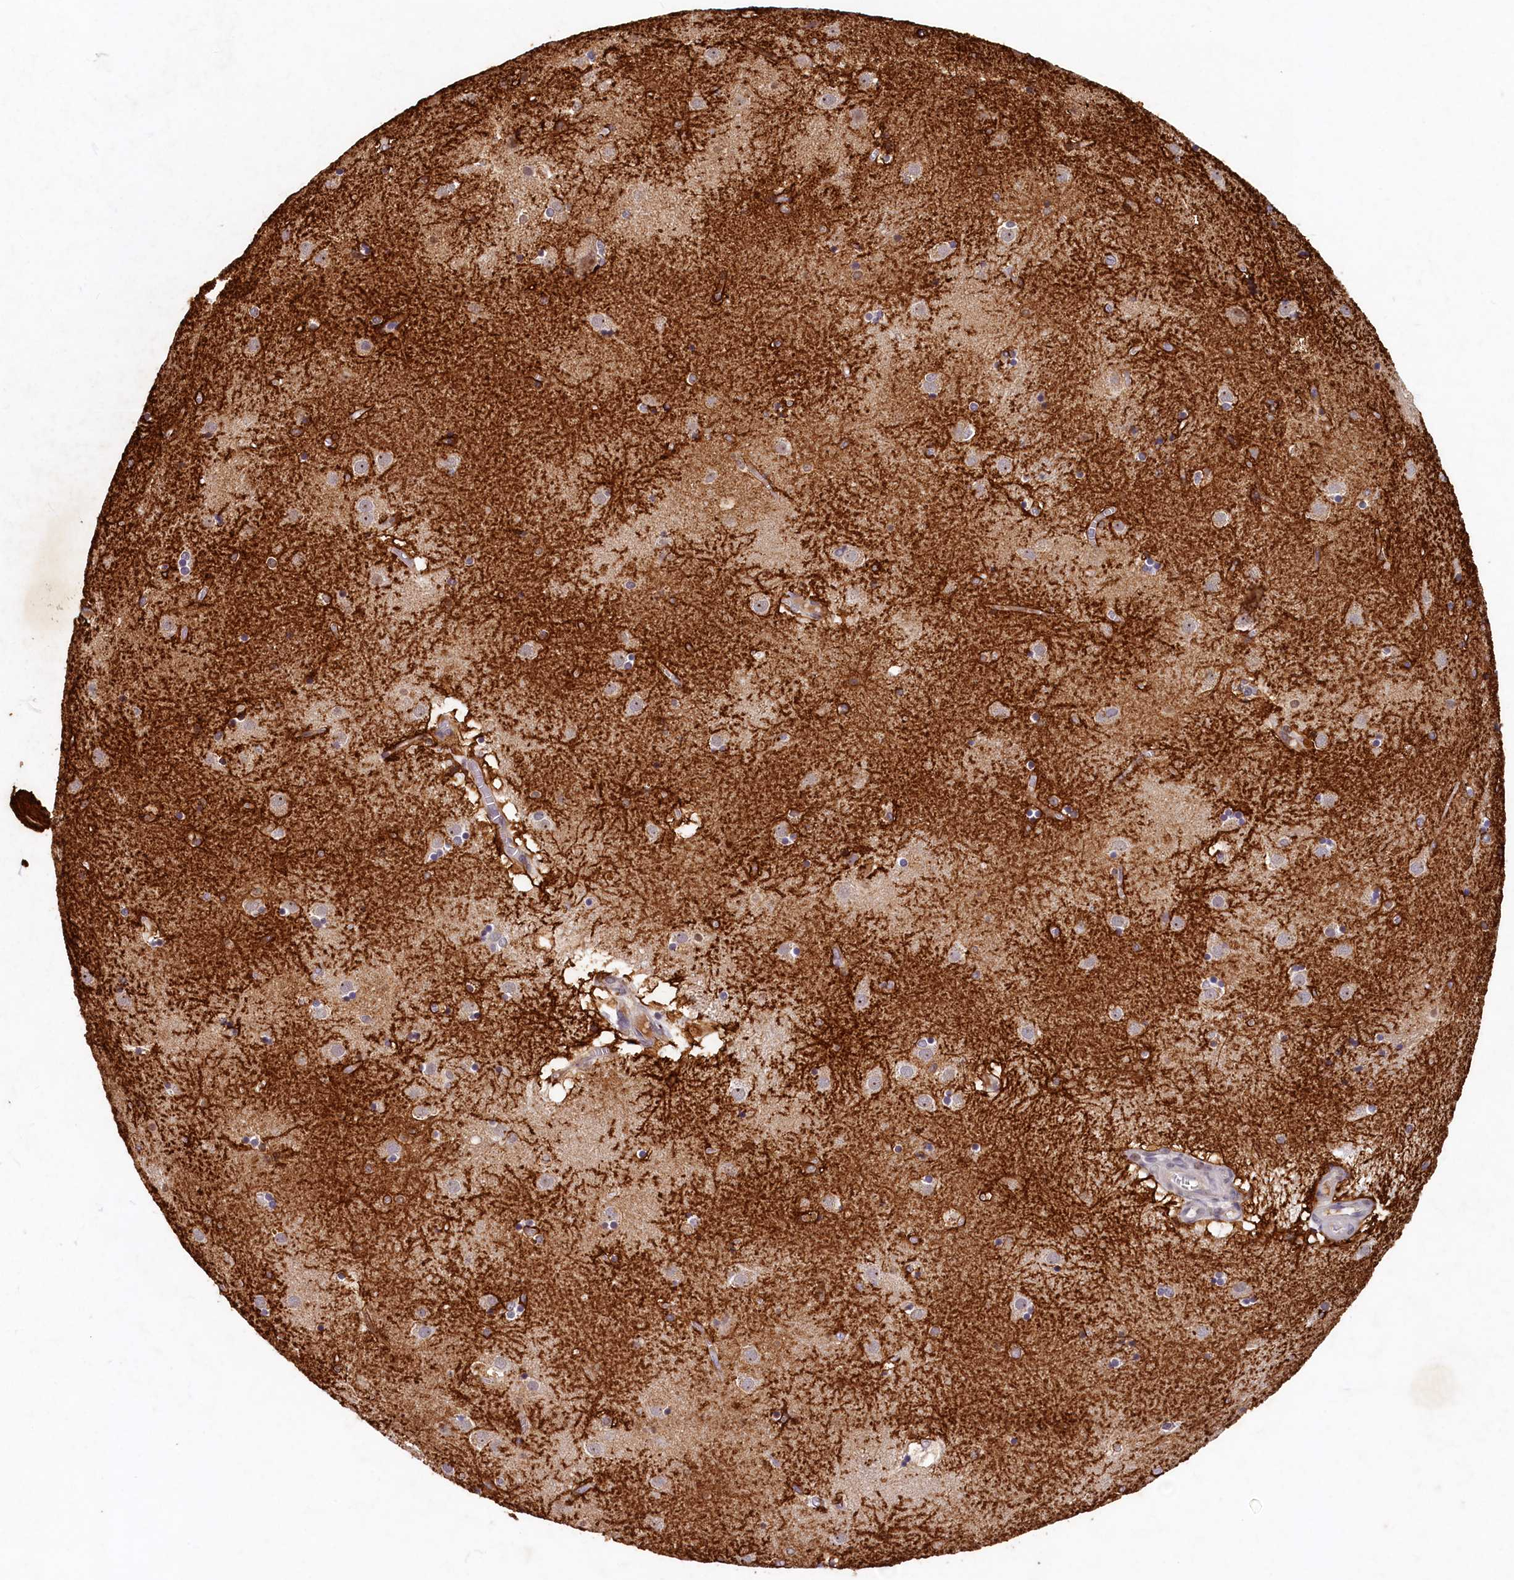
{"staining": {"intensity": "strong", "quantity": "<25%", "location": "cytoplasmic/membranous"}, "tissue": "caudate", "cell_type": "Glial cells", "image_type": "normal", "snomed": [{"axis": "morphology", "description": "Normal tissue, NOS"}, {"axis": "topography", "description": "Lateral ventricle wall"}], "caption": "Glial cells demonstrate medium levels of strong cytoplasmic/membranous expression in about <25% of cells in unremarkable human caudate.", "gene": "LATS2", "patient": {"sex": "male", "age": 70}}